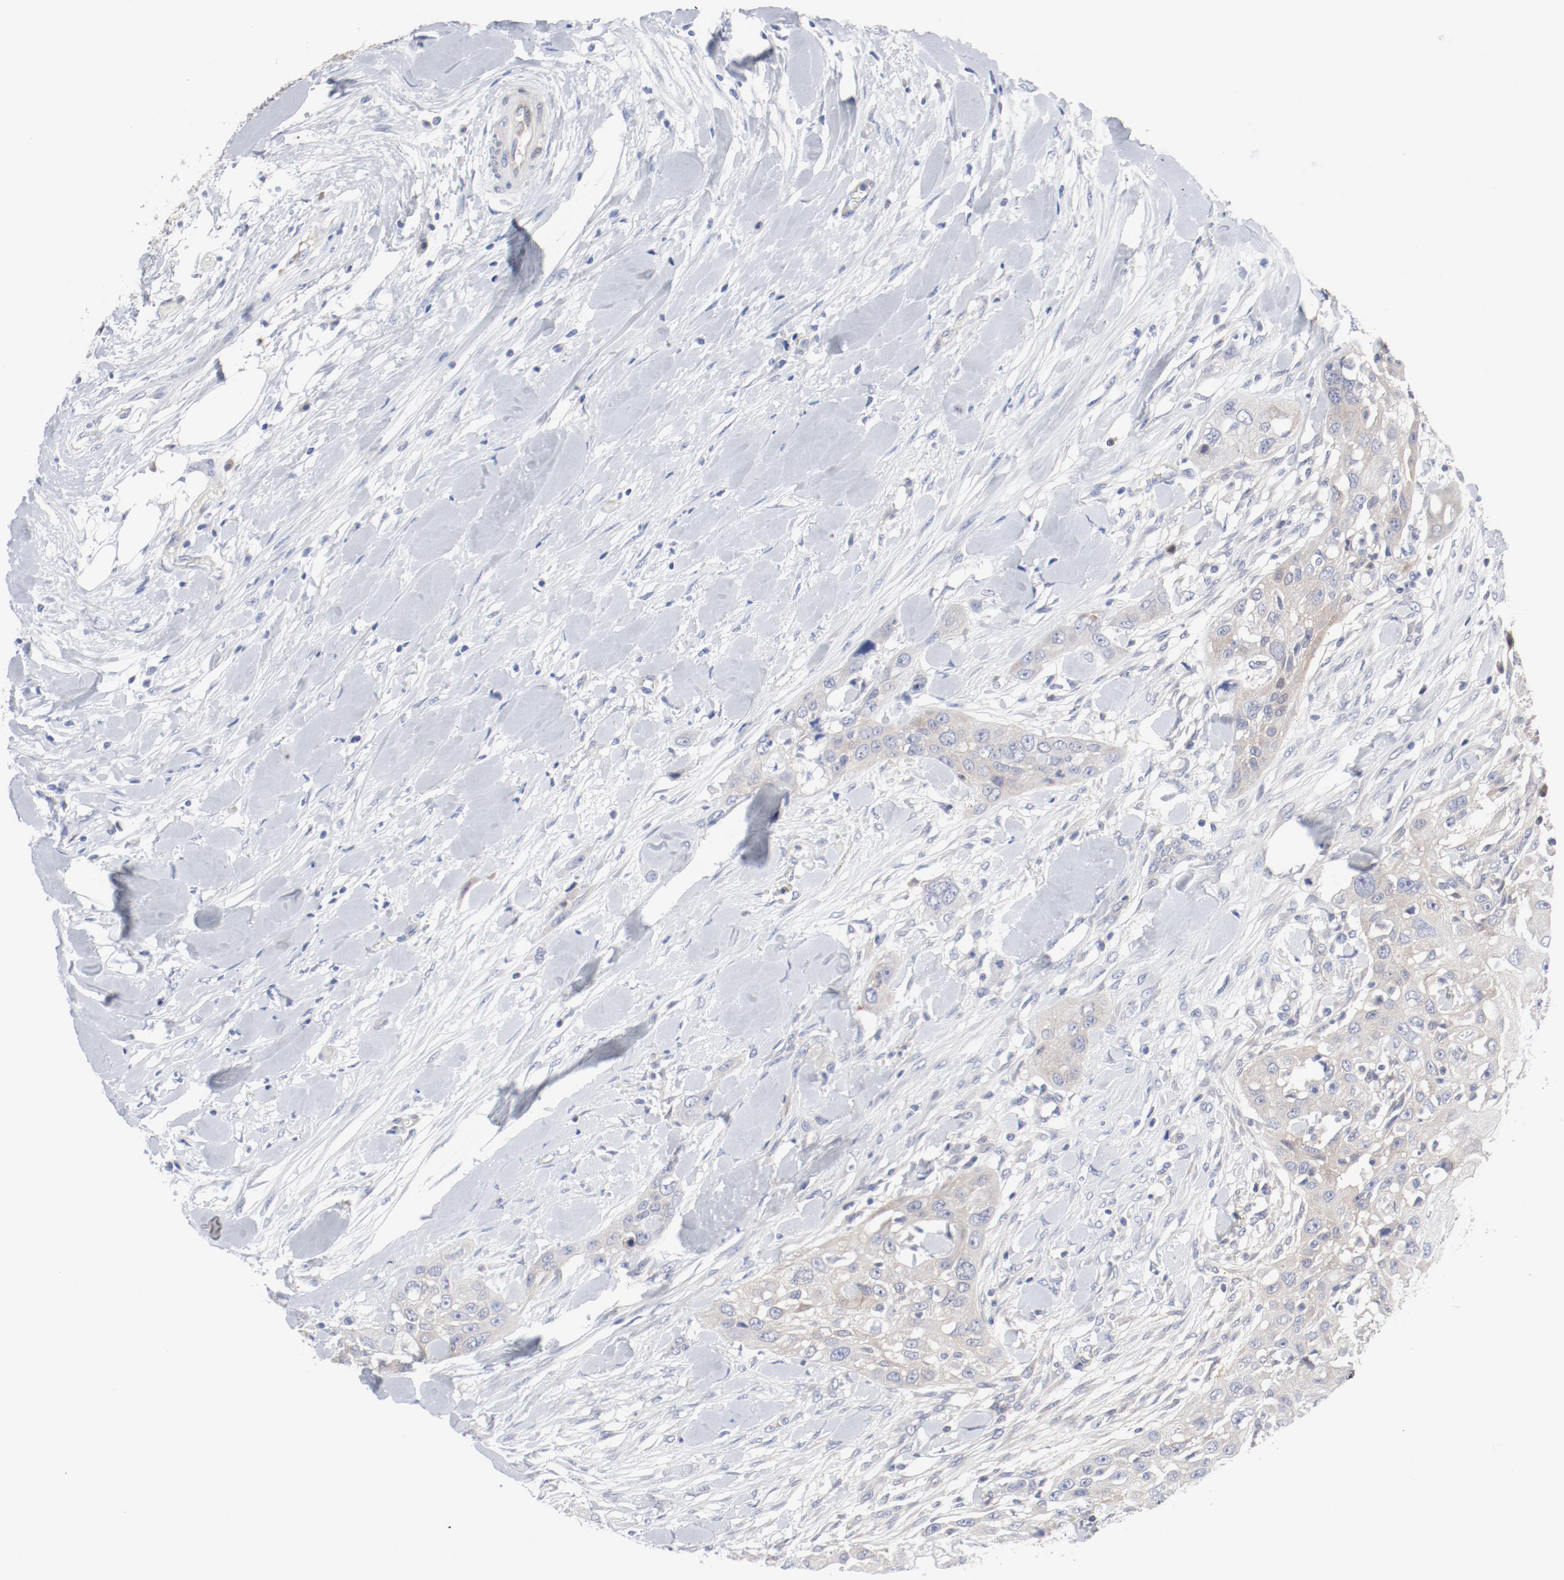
{"staining": {"intensity": "negative", "quantity": "none", "location": "none"}, "tissue": "head and neck cancer", "cell_type": "Tumor cells", "image_type": "cancer", "snomed": [{"axis": "morphology", "description": "Neoplasm, malignant, NOS"}, {"axis": "topography", "description": "Salivary gland"}, {"axis": "topography", "description": "Head-Neck"}], "caption": "Tumor cells show no significant positivity in neoplasm (malignant) (head and neck).", "gene": "BAD", "patient": {"sex": "male", "age": 43}}